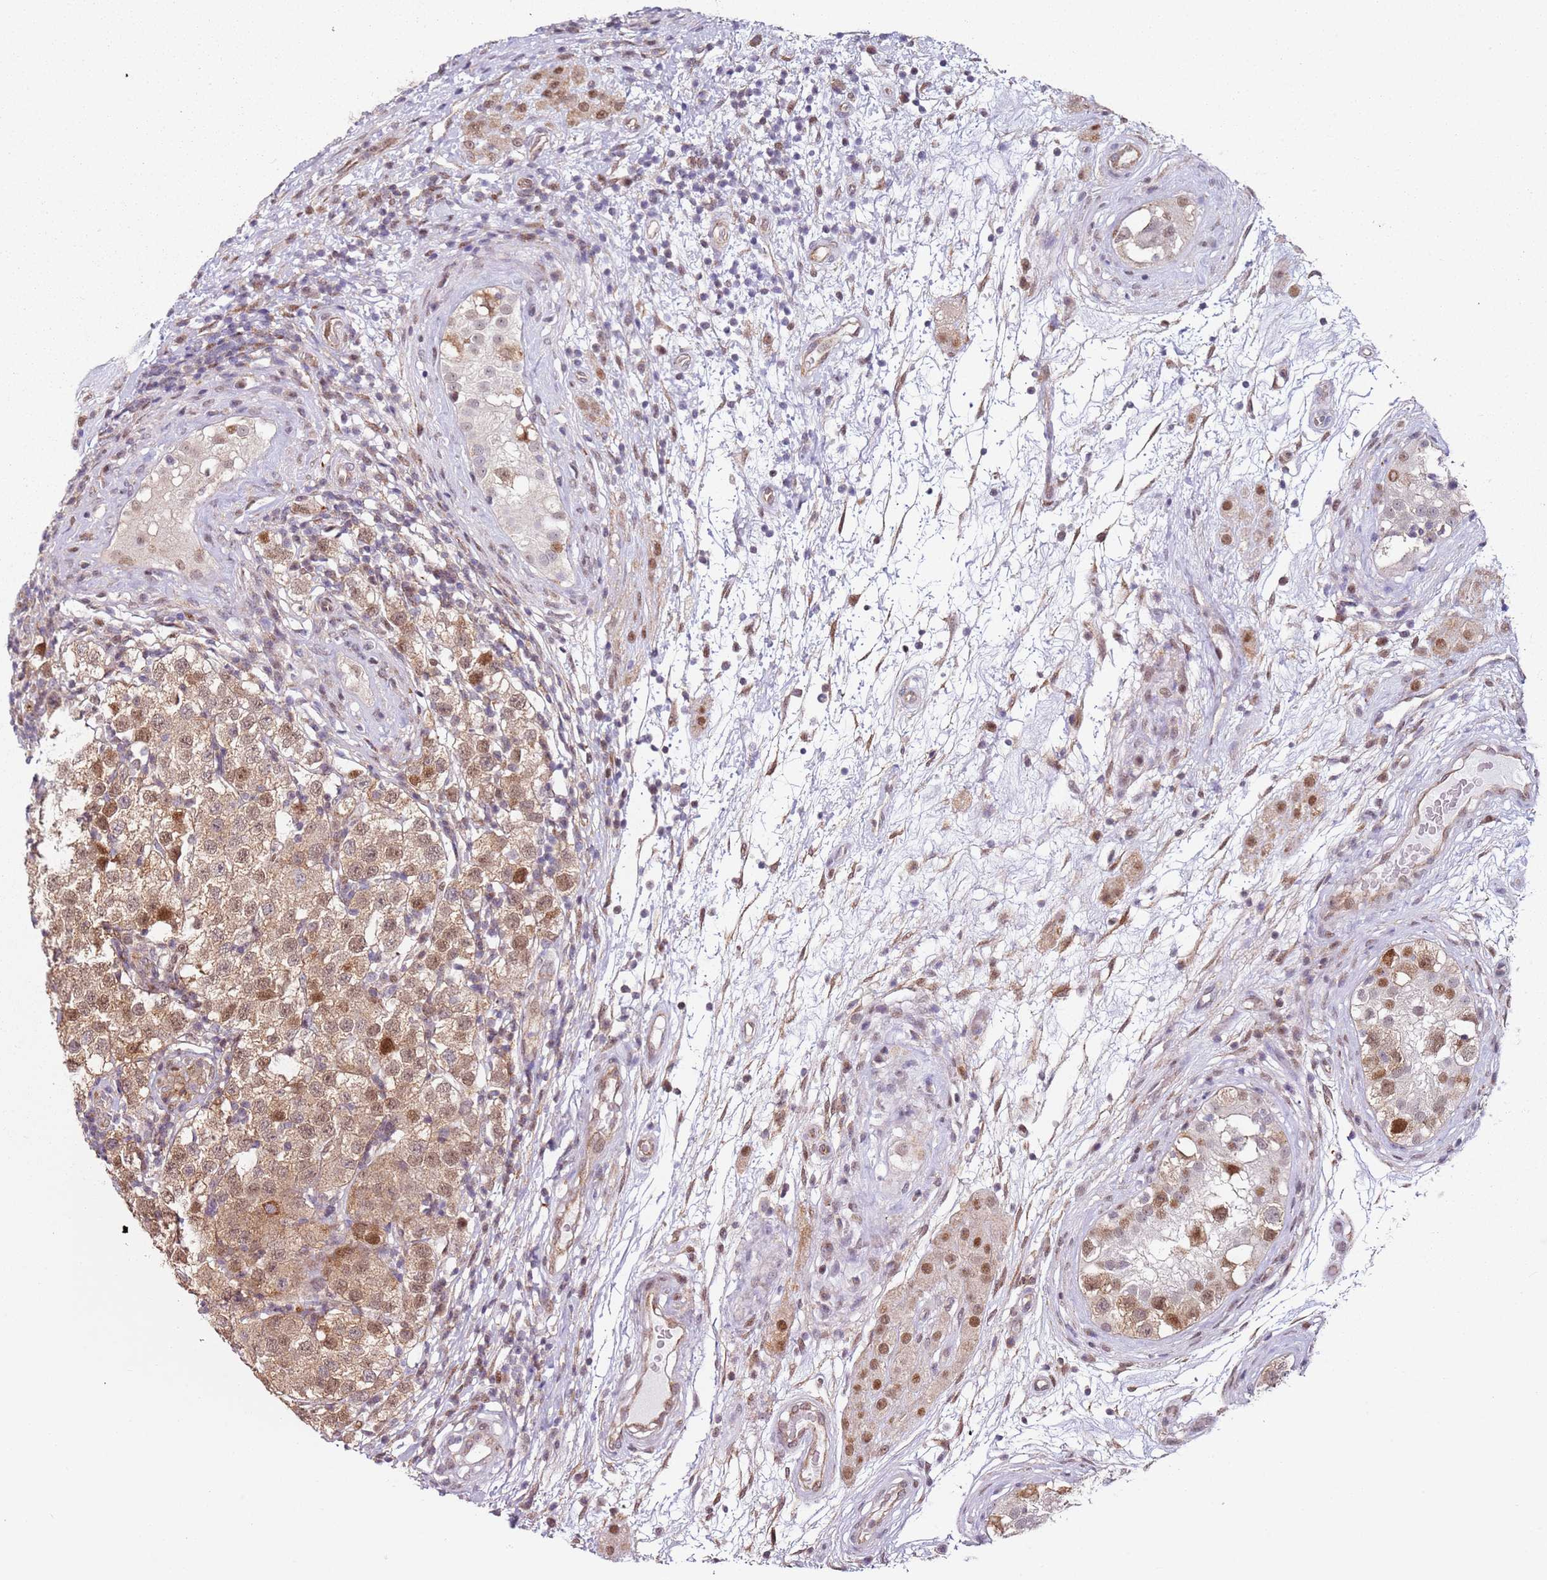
{"staining": {"intensity": "moderate", "quantity": ">75%", "location": "cytoplasmic/membranous,nuclear"}, "tissue": "testis cancer", "cell_type": "Tumor cells", "image_type": "cancer", "snomed": [{"axis": "morphology", "description": "Seminoma, NOS"}, {"axis": "topography", "description": "Testis"}], "caption": "Immunohistochemistry micrograph of testis cancer stained for a protein (brown), which exhibits medium levels of moderate cytoplasmic/membranous and nuclear staining in about >75% of tumor cells.", "gene": "PSMD4", "patient": {"sex": "male", "age": 34}}